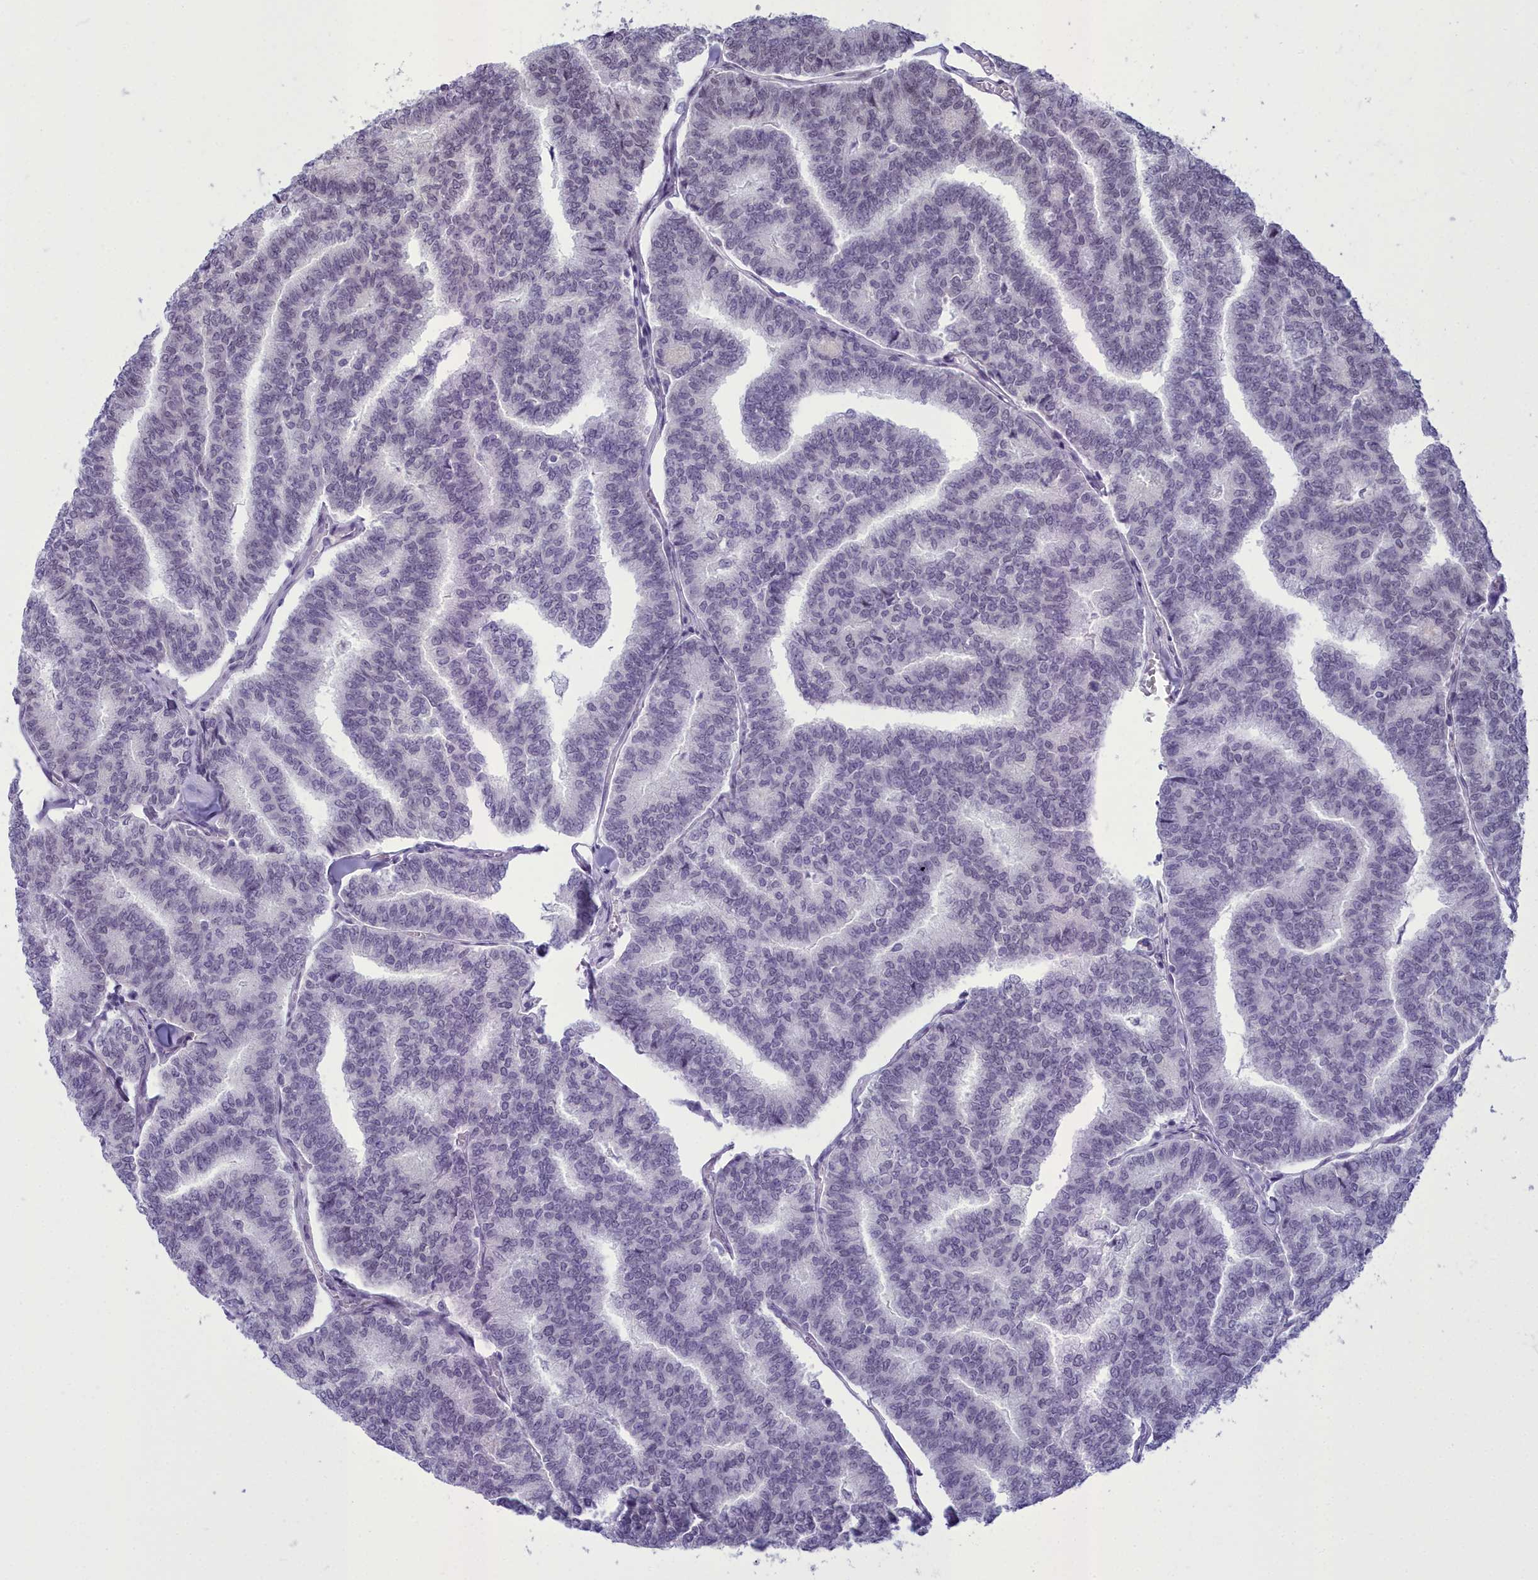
{"staining": {"intensity": "negative", "quantity": "none", "location": "none"}, "tissue": "thyroid cancer", "cell_type": "Tumor cells", "image_type": "cancer", "snomed": [{"axis": "morphology", "description": "Papillary adenocarcinoma, NOS"}, {"axis": "topography", "description": "Thyroid gland"}], "caption": "Immunohistochemical staining of thyroid cancer (papillary adenocarcinoma) demonstrates no significant expression in tumor cells.", "gene": "CEACAM19", "patient": {"sex": "female", "age": 35}}